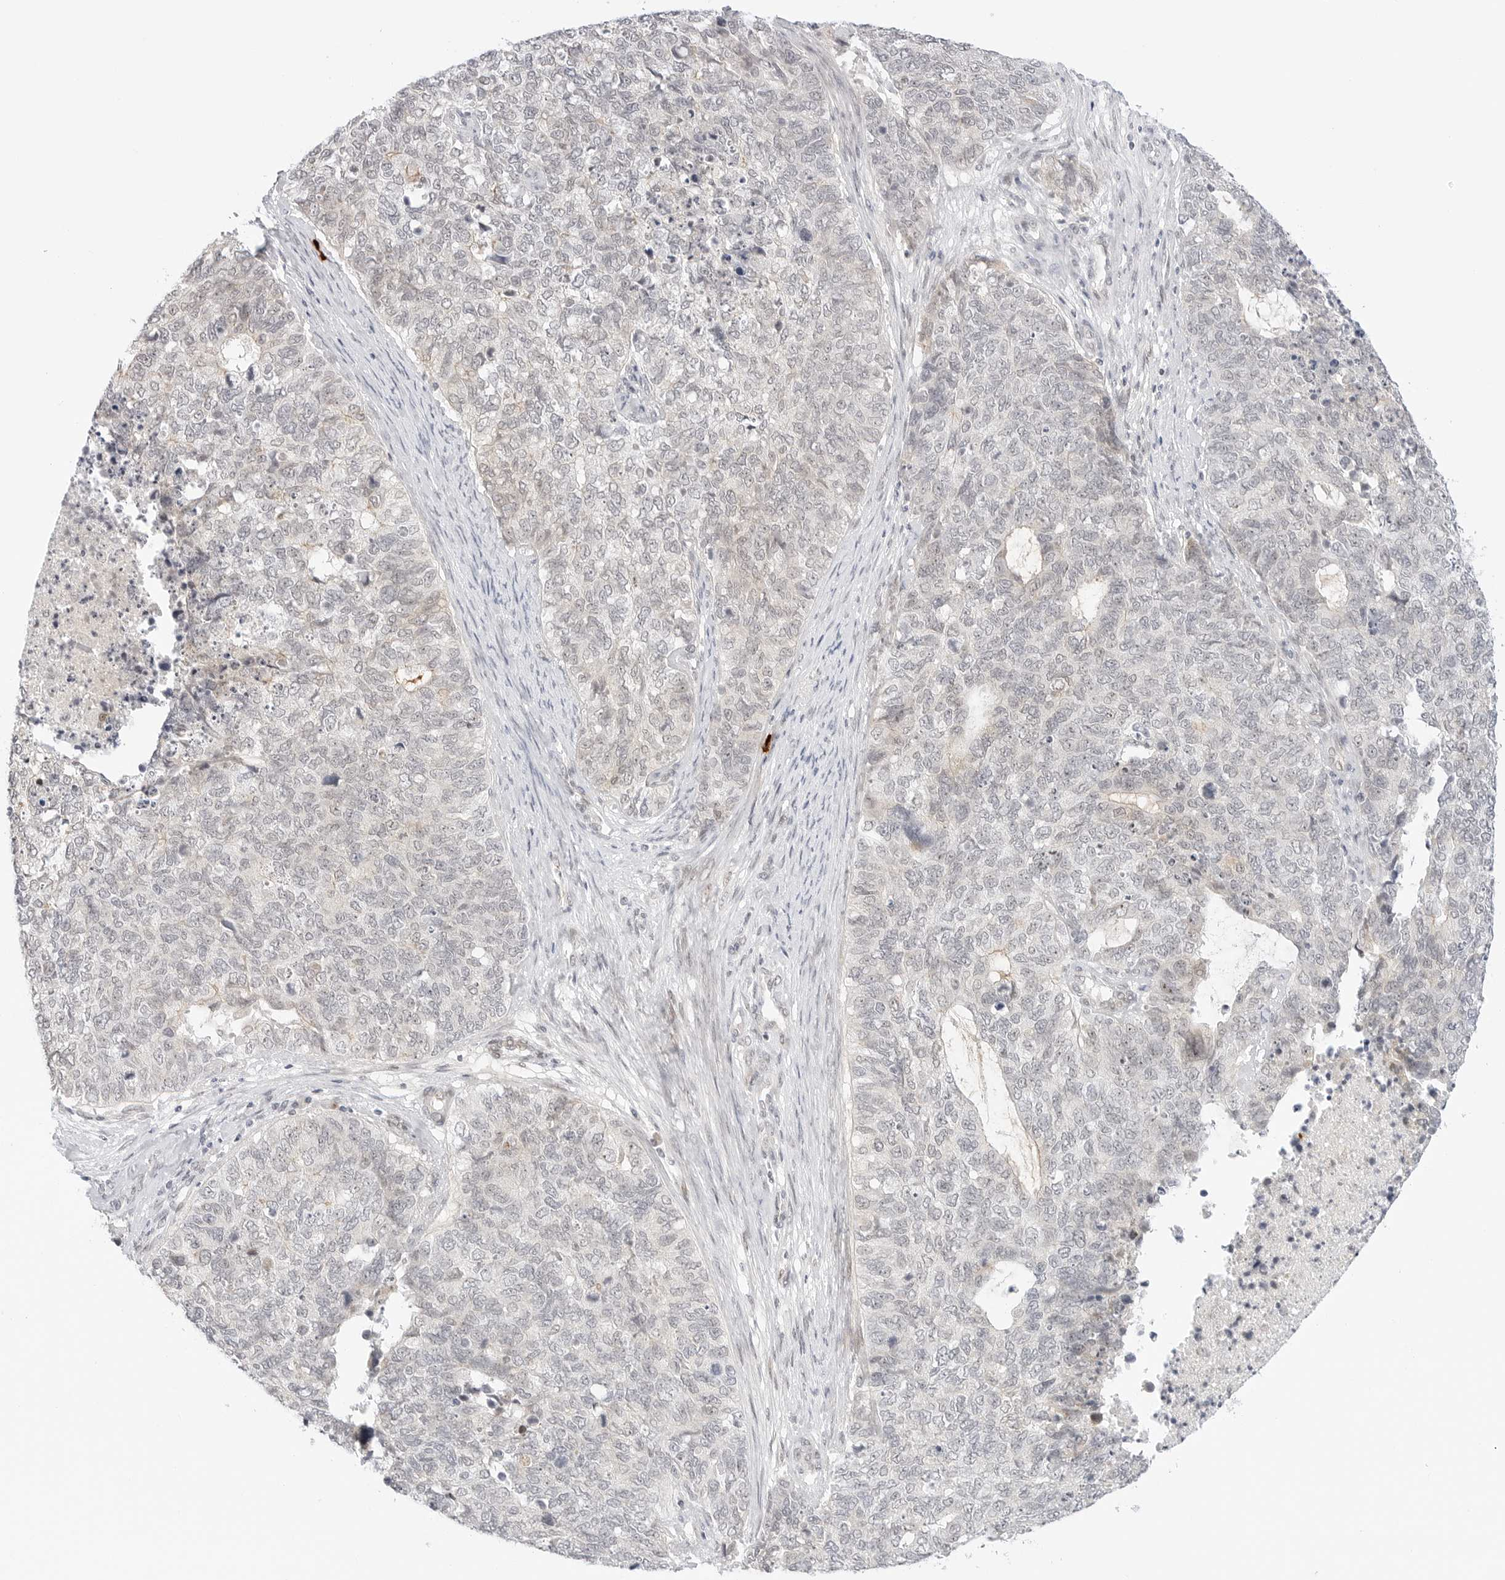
{"staining": {"intensity": "negative", "quantity": "none", "location": "none"}, "tissue": "cervical cancer", "cell_type": "Tumor cells", "image_type": "cancer", "snomed": [{"axis": "morphology", "description": "Squamous cell carcinoma, NOS"}, {"axis": "topography", "description": "Cervix"}], "caption": "Immunohistochemical staining of squamous cell carcinoma (cervical) exhibits no significant positivity in tumor cells. Nuclei are stained in blue.", "gene": "HIPK3", "patient": {"sex": "female", "age": 63}}